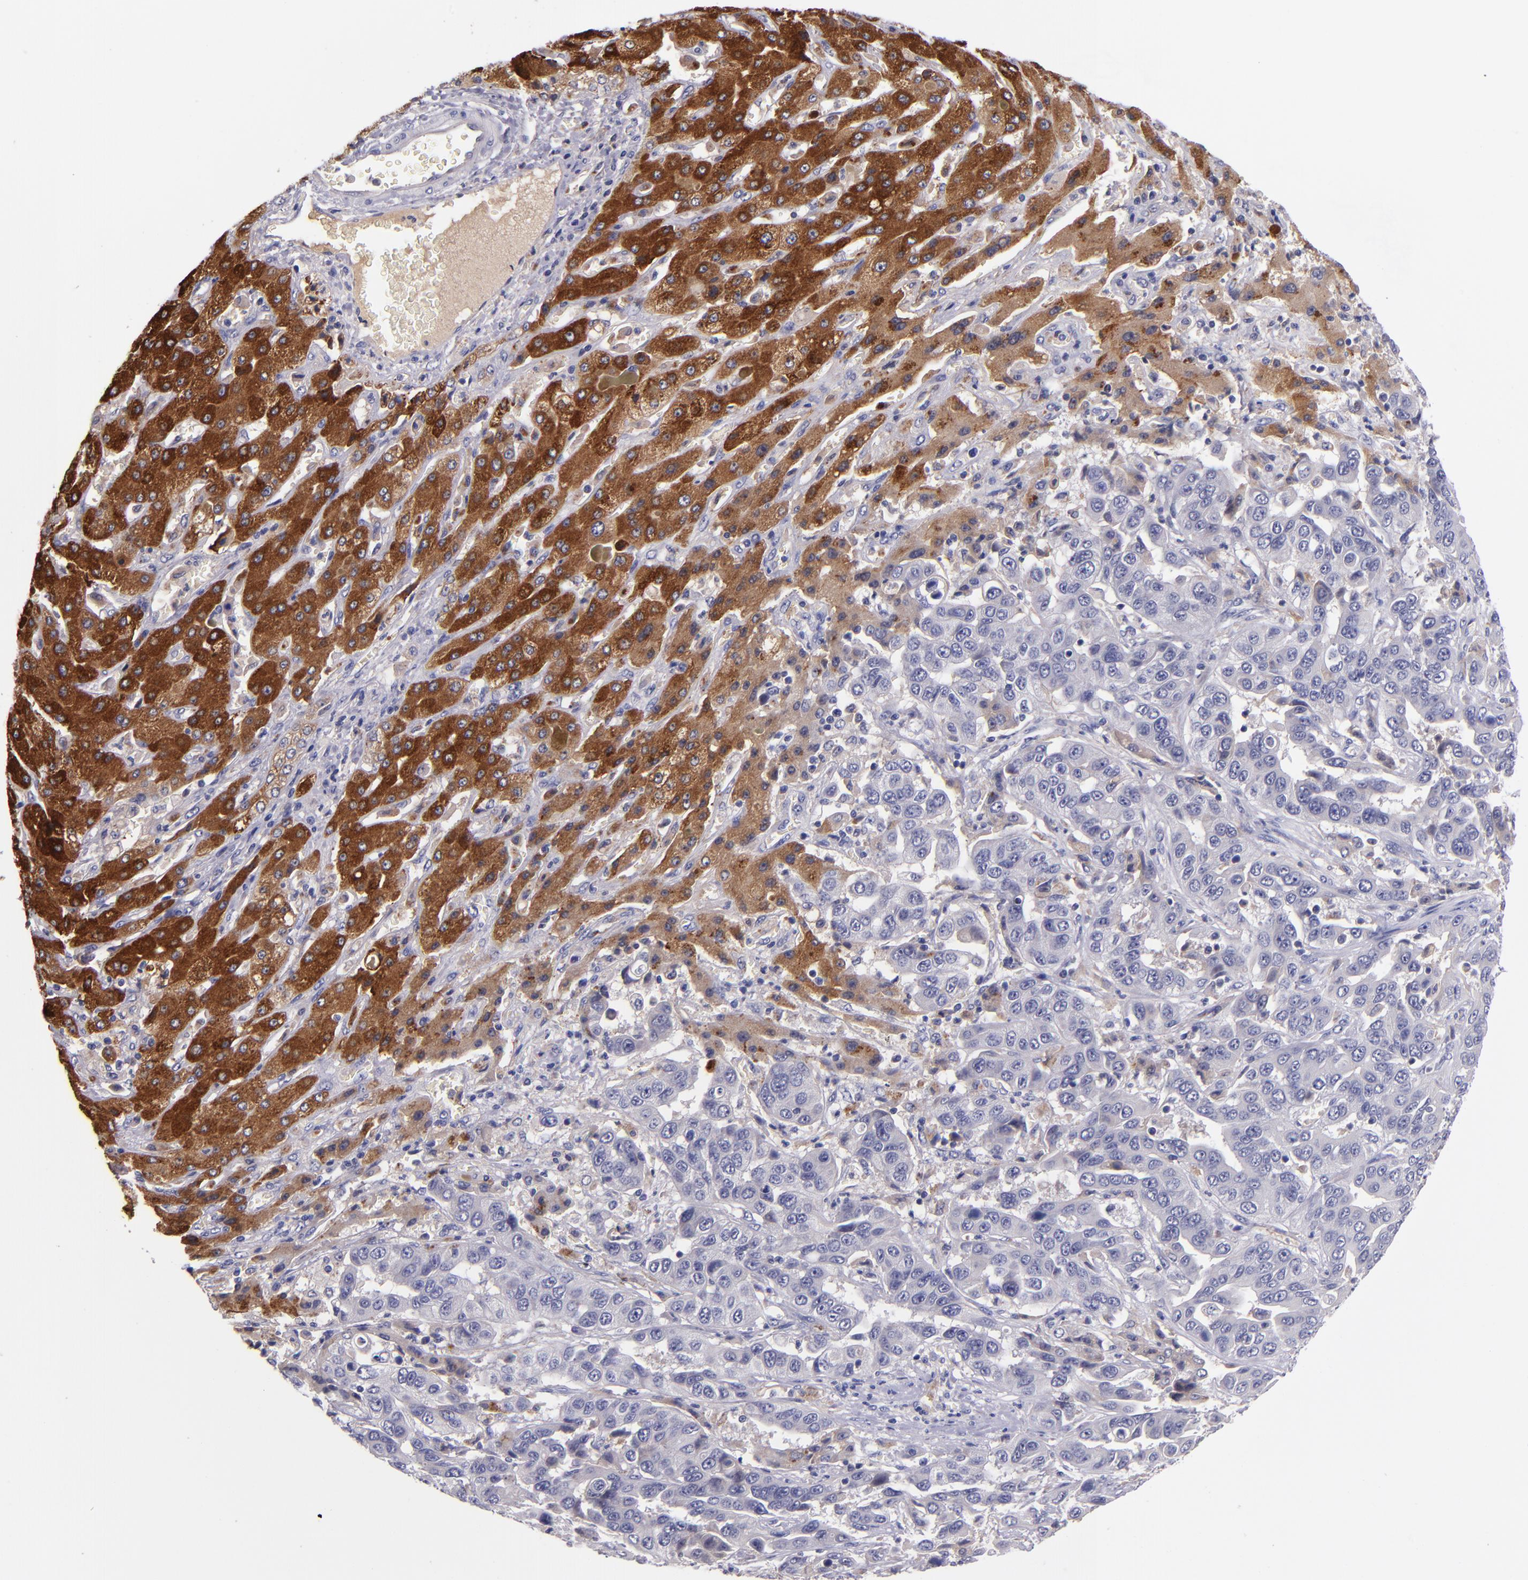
{"staining": {"intensity": "strong", "quantity": "25%-75%", "location": "cytoplasmic/membranous"}, "tissue": "liver cancer", "cell_type": "Tumor cells", "image_type": "cancer", "snomed": [{"axis": "morphology", "description": "Cholangiocarcinoma"}, {"axis": "topography", "description": "Liver"}], "caption": "Human liver cholangiocarcinoma stained with a brown dye shows strong cytoplasmic/membranous positive staining in about 25%-75% of tumor cells.", "gene": "RBP4", "patient": {"sex": "female", "age": 52}}